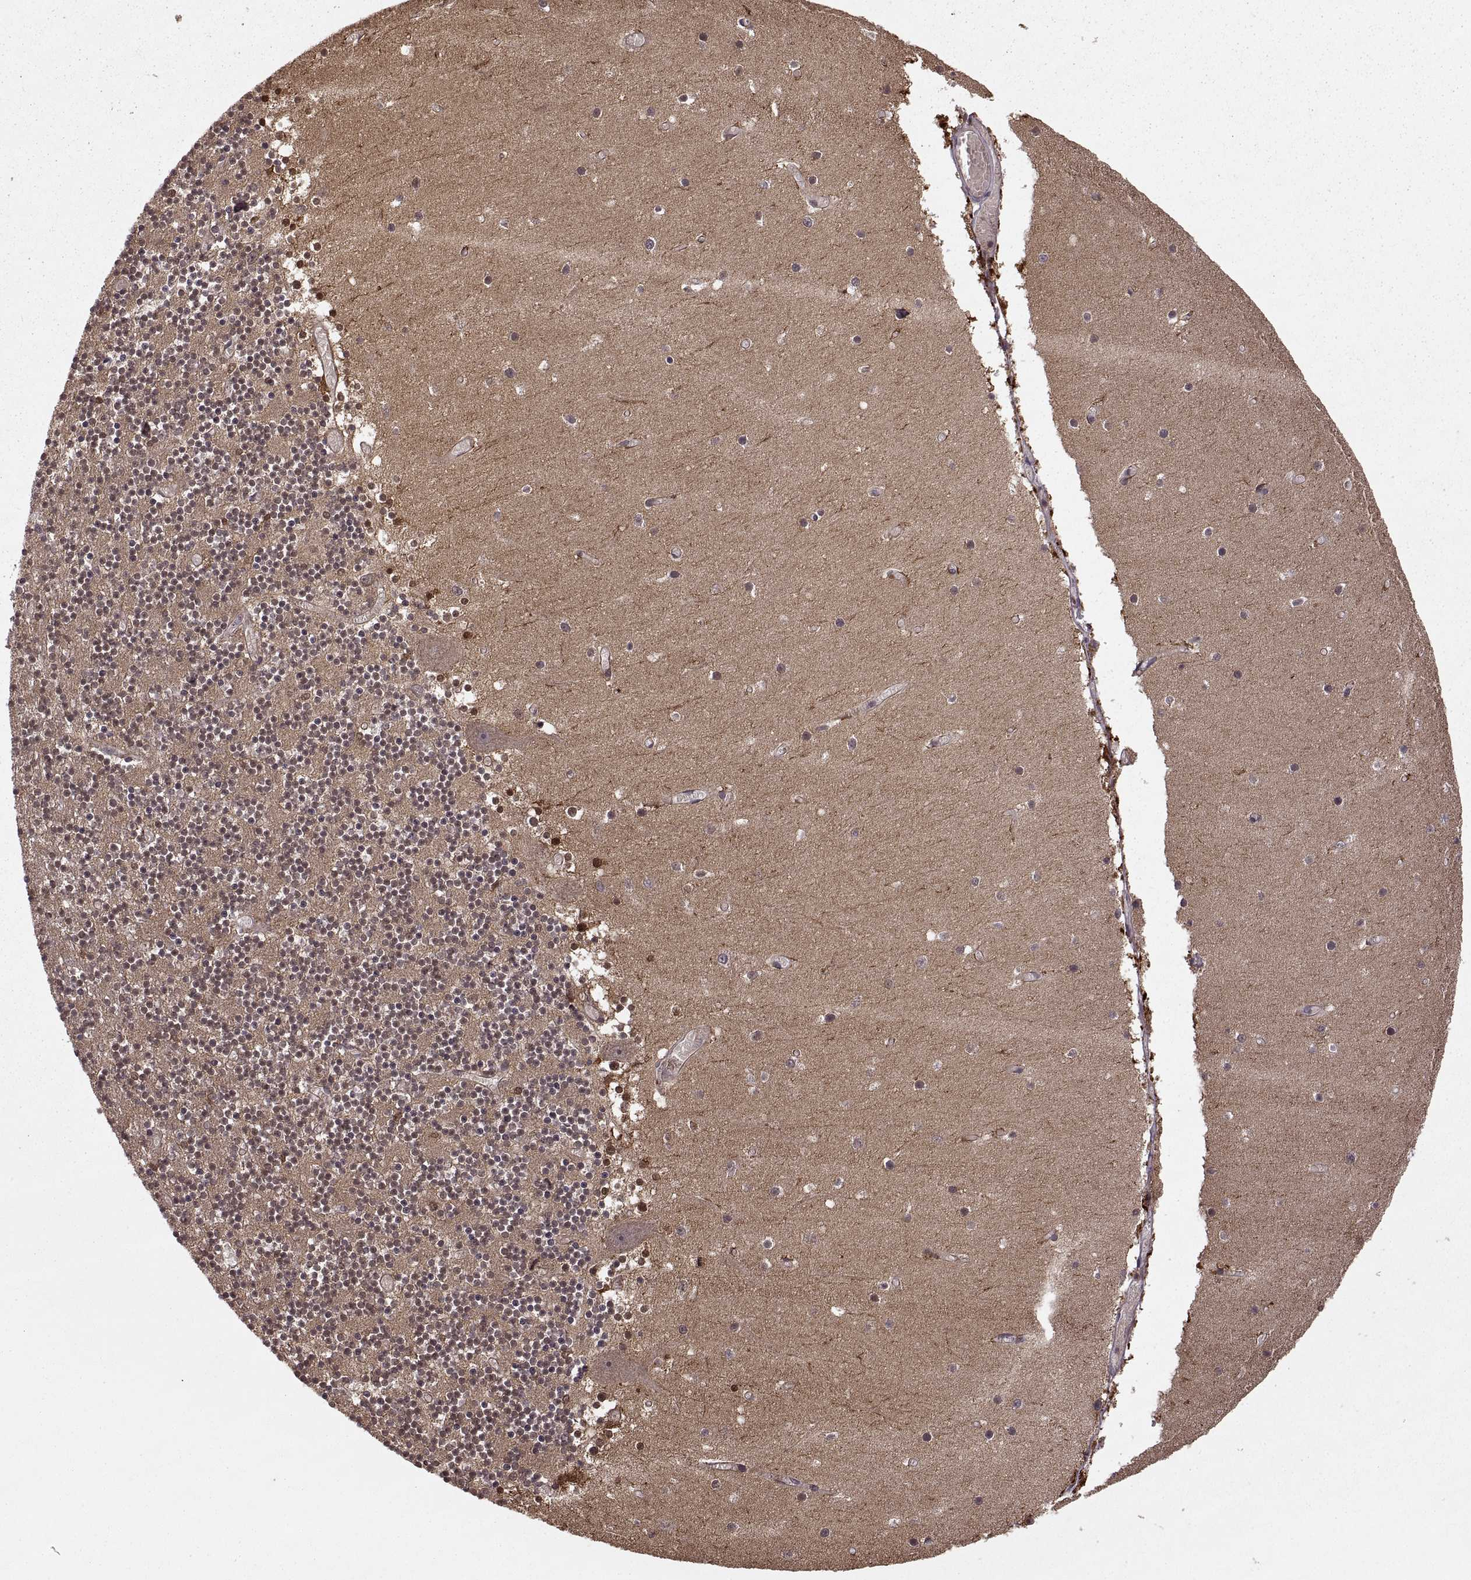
{"staining": {"intensity": "moderate", "quantity": "<25%", "location": "cytoplasmic/membranous,nuclear"}, "tissue": "cerebellum", "cell_type": "Cells in granular layer", "image_type": "normal", "snomed": [{"axis": "morphology", "description": "Normal tissue, NOS"}, {"axis": "topography", "description": "Cerebellum"}], "caption": "Cerebellum stained with DAB (3,3'-diaminobenzidine) immunohistochemistry (IHC) demonstrates low levels of moderate cytoplasmic/membranous,nuclear expression in about <25% of cells in granular layer. (DAB IHC with brightfield microscopy, high magnification).", "gene": "DEDD", "patient": {"sex": "female", "age": 28}}